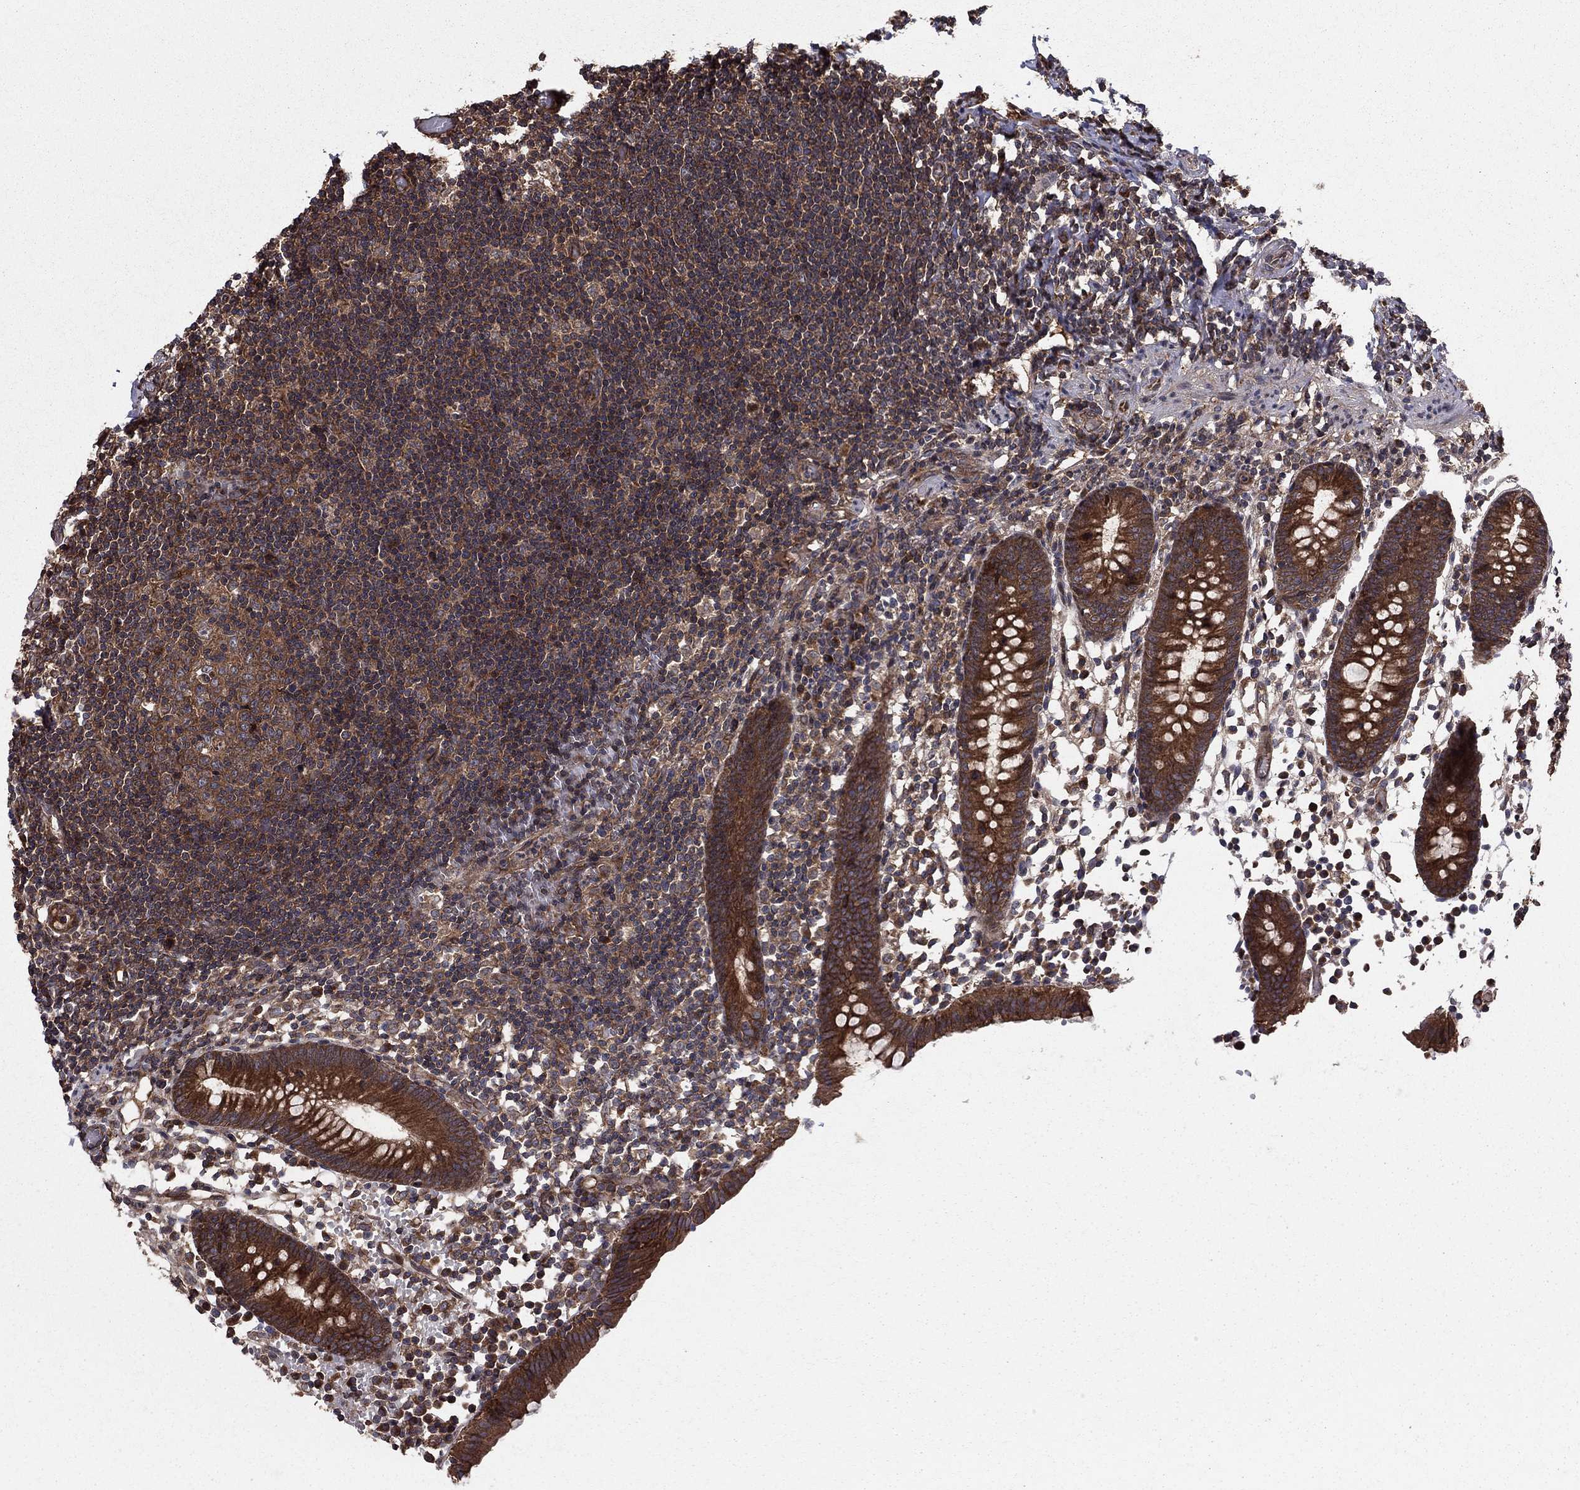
{"staining": {"intensity": "strong", "quantity": ">75%", "location": "cytoplasmic/membranous"}, "tissue": "appendix", "cell_type": "Glandular cells", "image_type": "normal", "snomed": [{"axis": "morphology", "description": "Normal tissue, NOS"}, {"axis": "topography", "description": "Appendix"}], "caption": "Unremarkable appendix was stained to show a protein in brown. There is high levels of strong cytoplasmic/membranous staining in about >75% of glandular cells.", "gene": "BABAM2", "patient": {"sex": "female", "age": 40}}